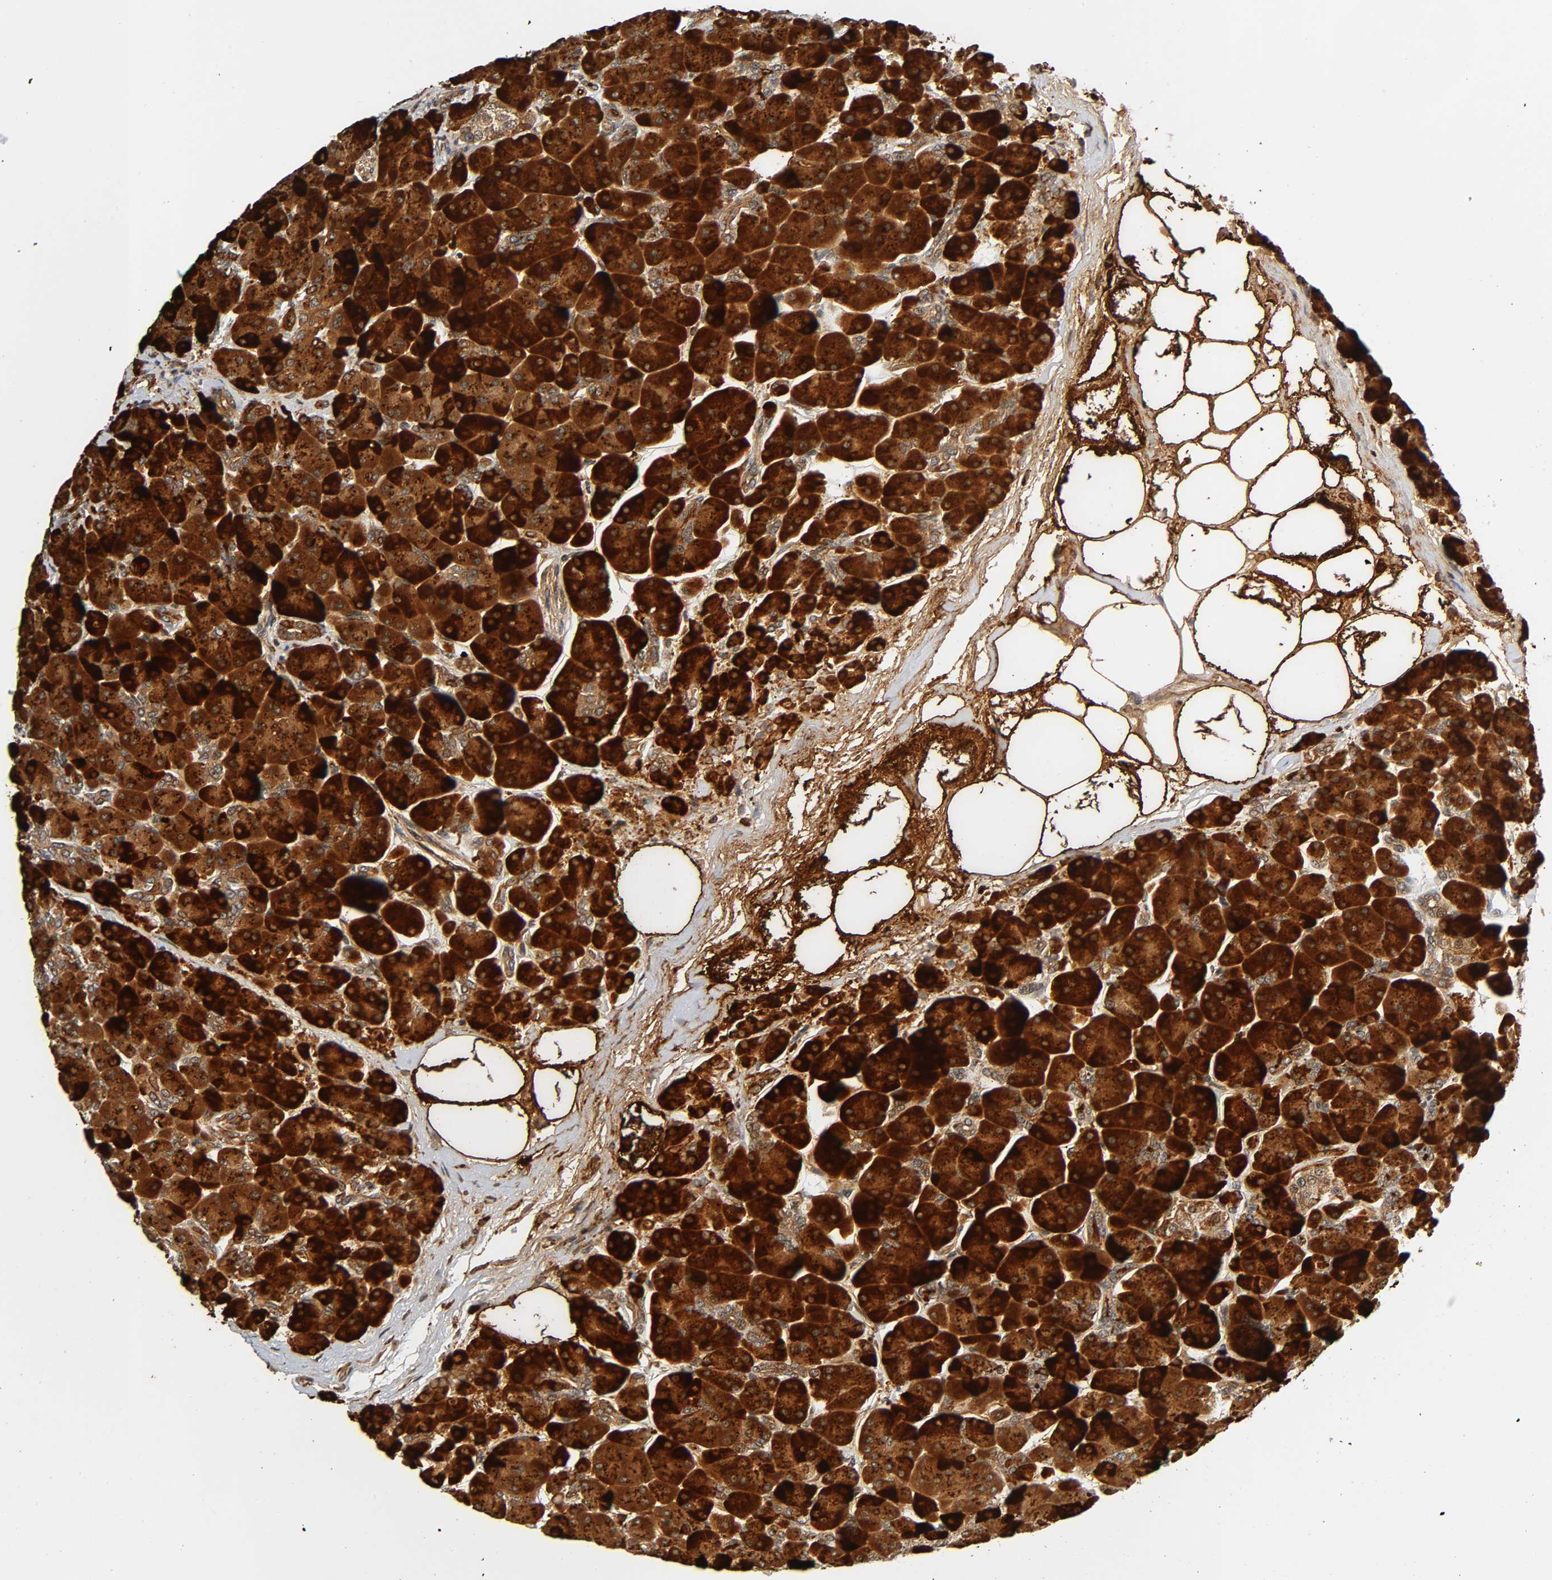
{"staining": {"intensity": "strong", "quantity": ">75%", "location": "cytoplasmic/membranous,nuclear"}, "tissue": "pancreas", "cell_type": "Exocrine glandular cells", "image_type": "normal", "snomed": [{"axis": "morphology", "description": "Normal tissue, NOS"}, {"axis": "topography", "description": "Pancreas"}], "caption": "Immunohistochemistry (IHC) (DAB) staining of benign pancreas displays strong cytoplasmic/membranous,nuclear protein positivity in approximately >75% of exocrine glandular cells.", "gene": "IQCJ", "patient": {"sex": "male", "age": 66}}